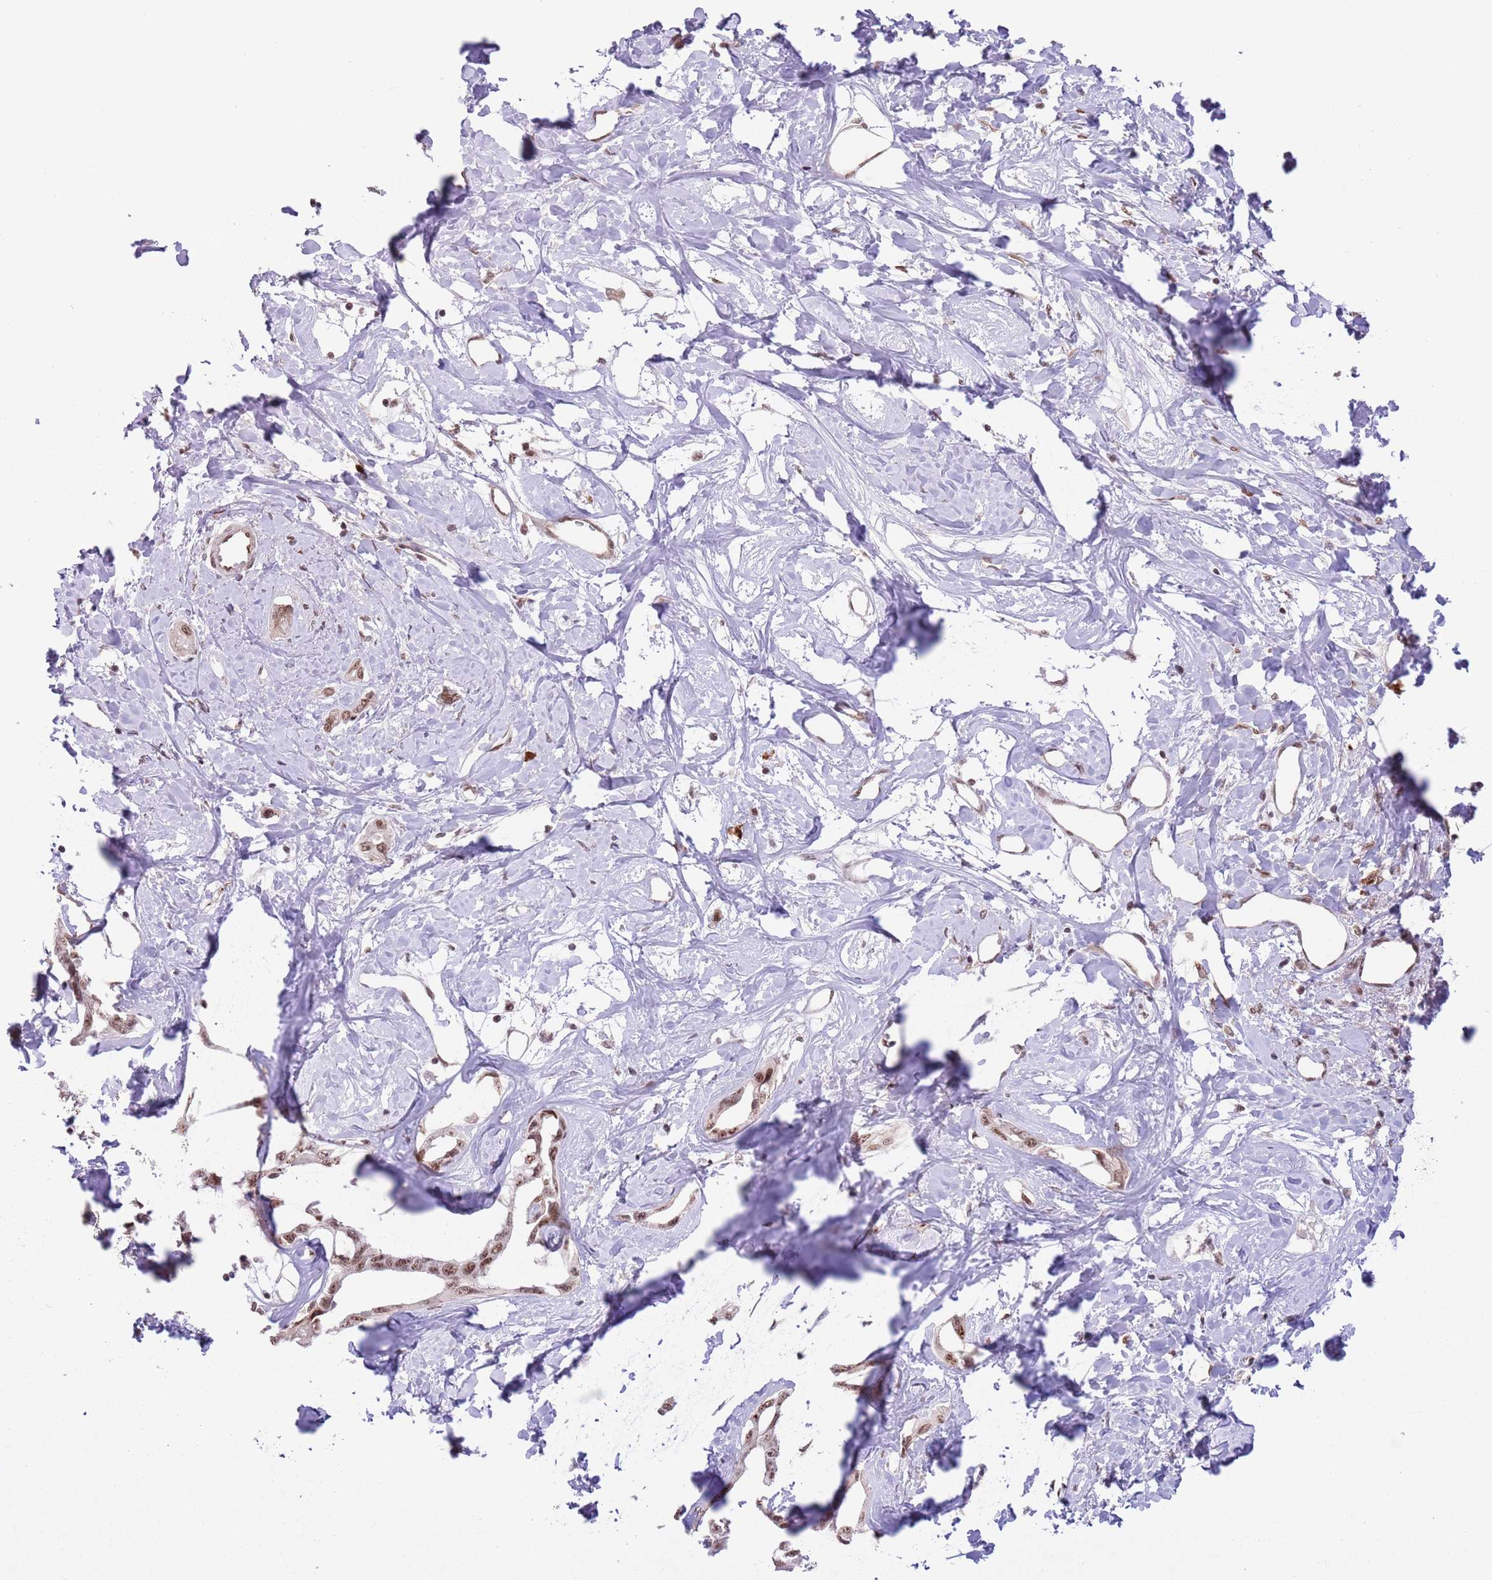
{"staining": {"intensity": "moderate", "quantity": ">75%", "location": "nuclear"}, "tissue": "liver cancer", "cell_type": "Tumor cells", "image_type": "cancer", "snomed": [{"axis": "morphology", "description": "Cholangiocarcinoma"}, {"axis": "topography", "description": "Liver"}], "caption": "Immunohistochemistry (IHC) image of liver cancer stained for a protein (brown), which shows medium levels of moderate nuclear expression in approximately >75% of tumor cells.", "gene": "SIPA1L3", "patient": {"sex": "male", "age": 59}}